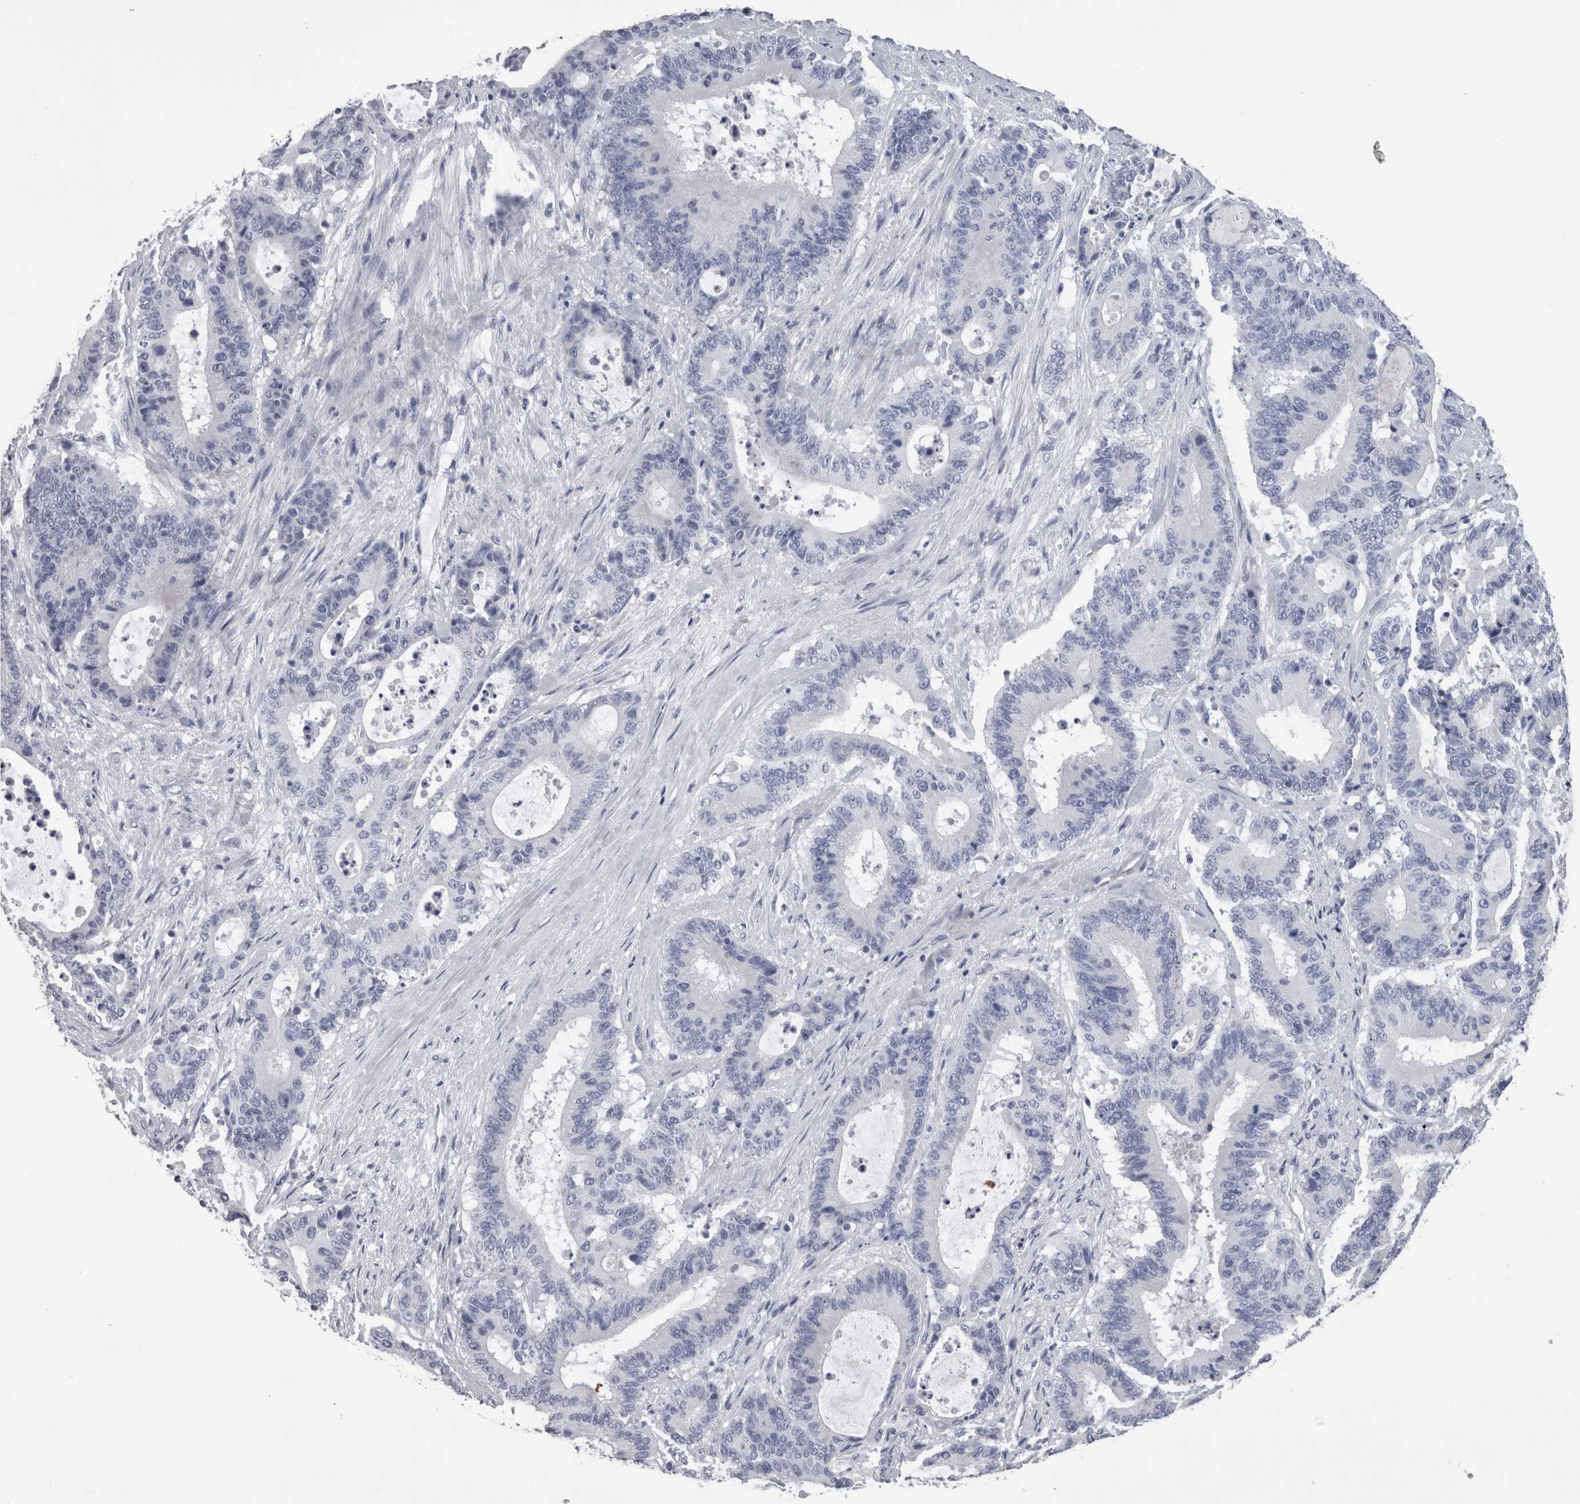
{"staining": {"intensity": "negative", "quantity": "none", "location": "none"}, "tissue": "liver cancer", "cell_type": "Tumor cells", "image_type": "cancer", "snomed": [{"axis": "morphology", "description": "Cholangiocarcinoma"}, {"axis": "topography", "description": "Liver"}], "caption": "This is an immunohistochemistry photomicrograph of liver cancer. There is no expression in tumor cells.", "gene": "CA8", "patient": {"sex": "female", "age": 73}}